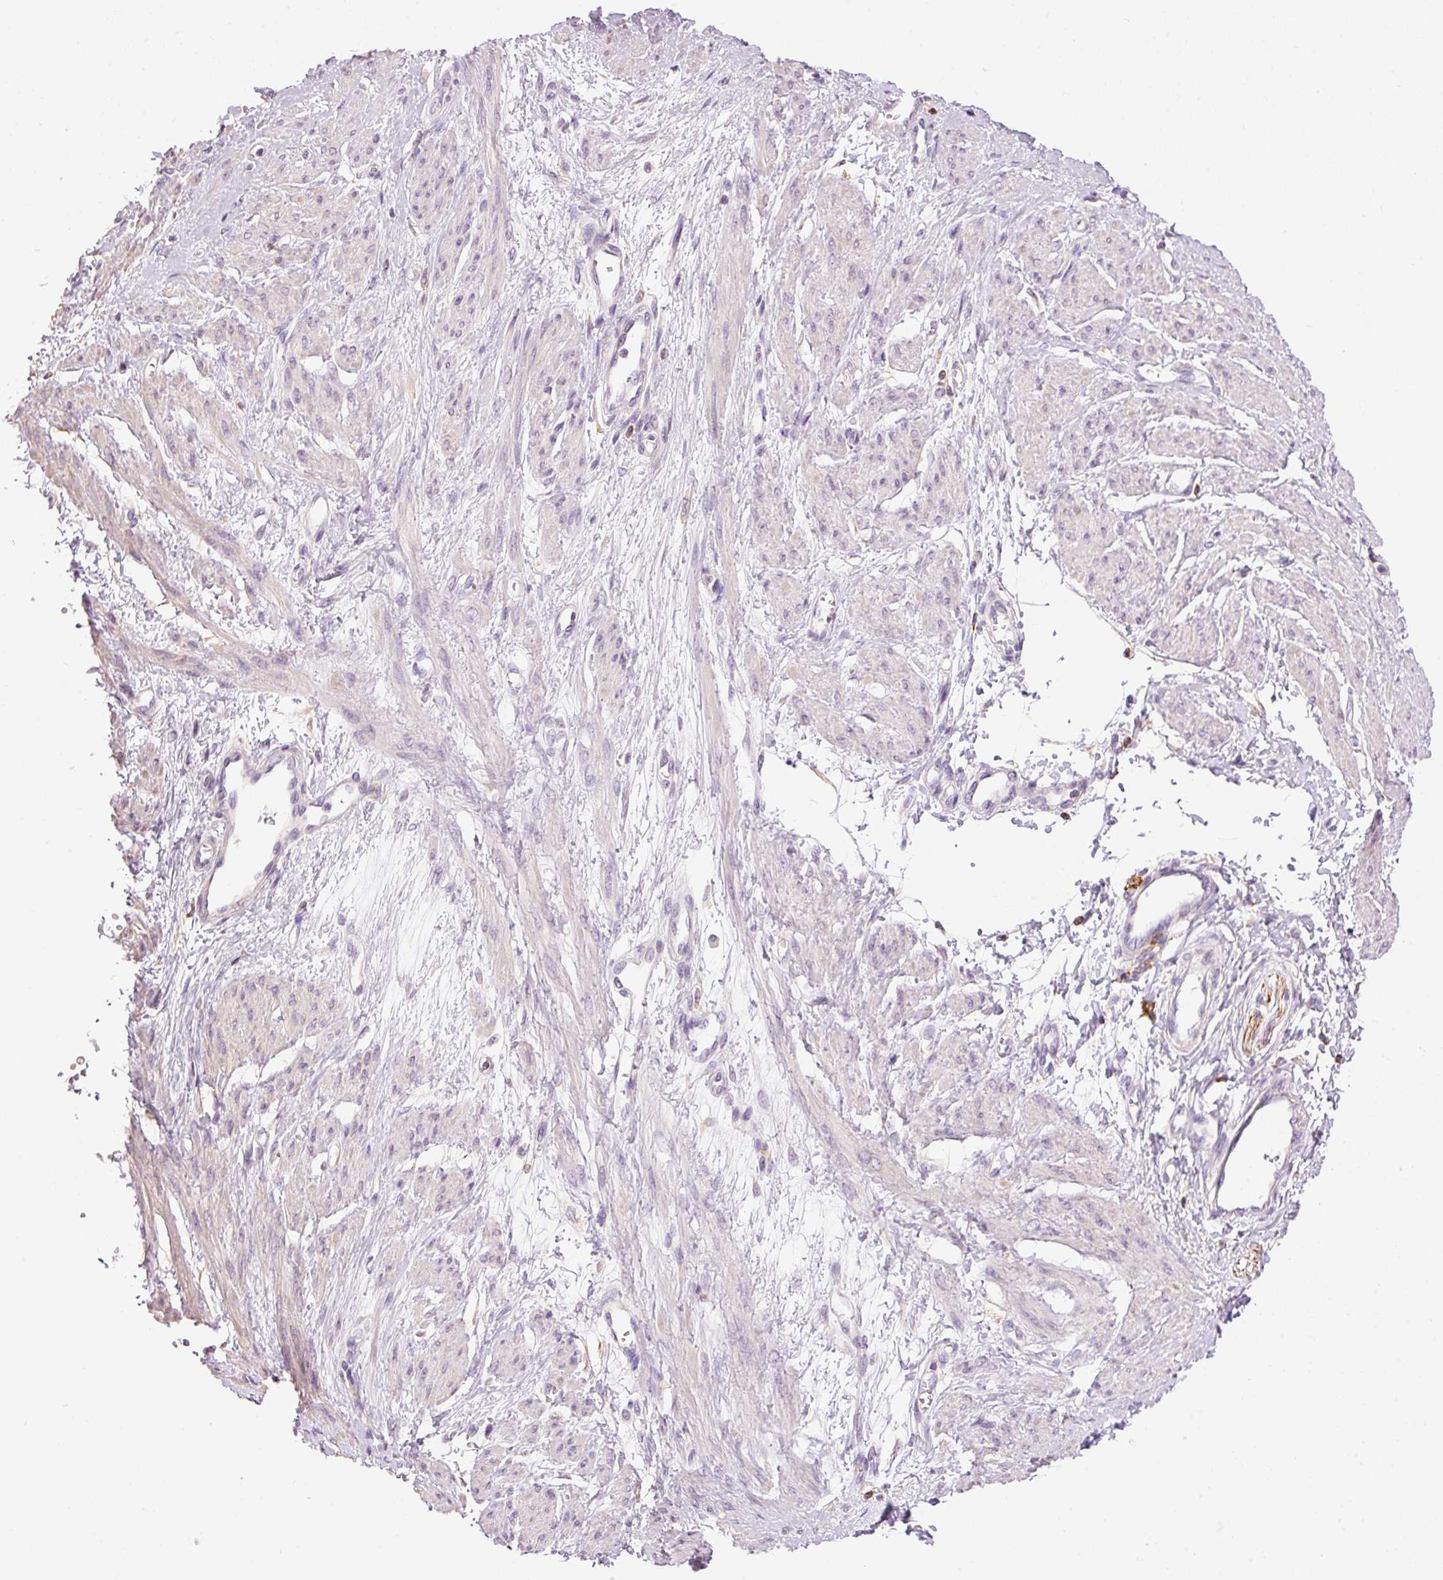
{"staining": {"intensity": "negative", "quantity": "none", "location": "none"}, "tissue": "smooth muscle", "cell_type": "Smooth muscle cells", "image_type": "normal", "snomed": [{"axis": "morphology", "description": "Normal tissue, NOS"}, {"axis": "topography", "description": "Smooth muscle"}, {"axis": "topography", "description": "Uterus"}], "caption": "An immunohistochemistry photomicrograph of unremarkable smooth muscle is shown. There is no staining in smooth muscle cells of smooth muscle. Brightfield microscopy of immunohistochemistry stained with DAB (brown) and hematoxylin (blue), captured at high magnification.", "gene": "DOK6", "patient": {"sex": "female", "age": 39}}